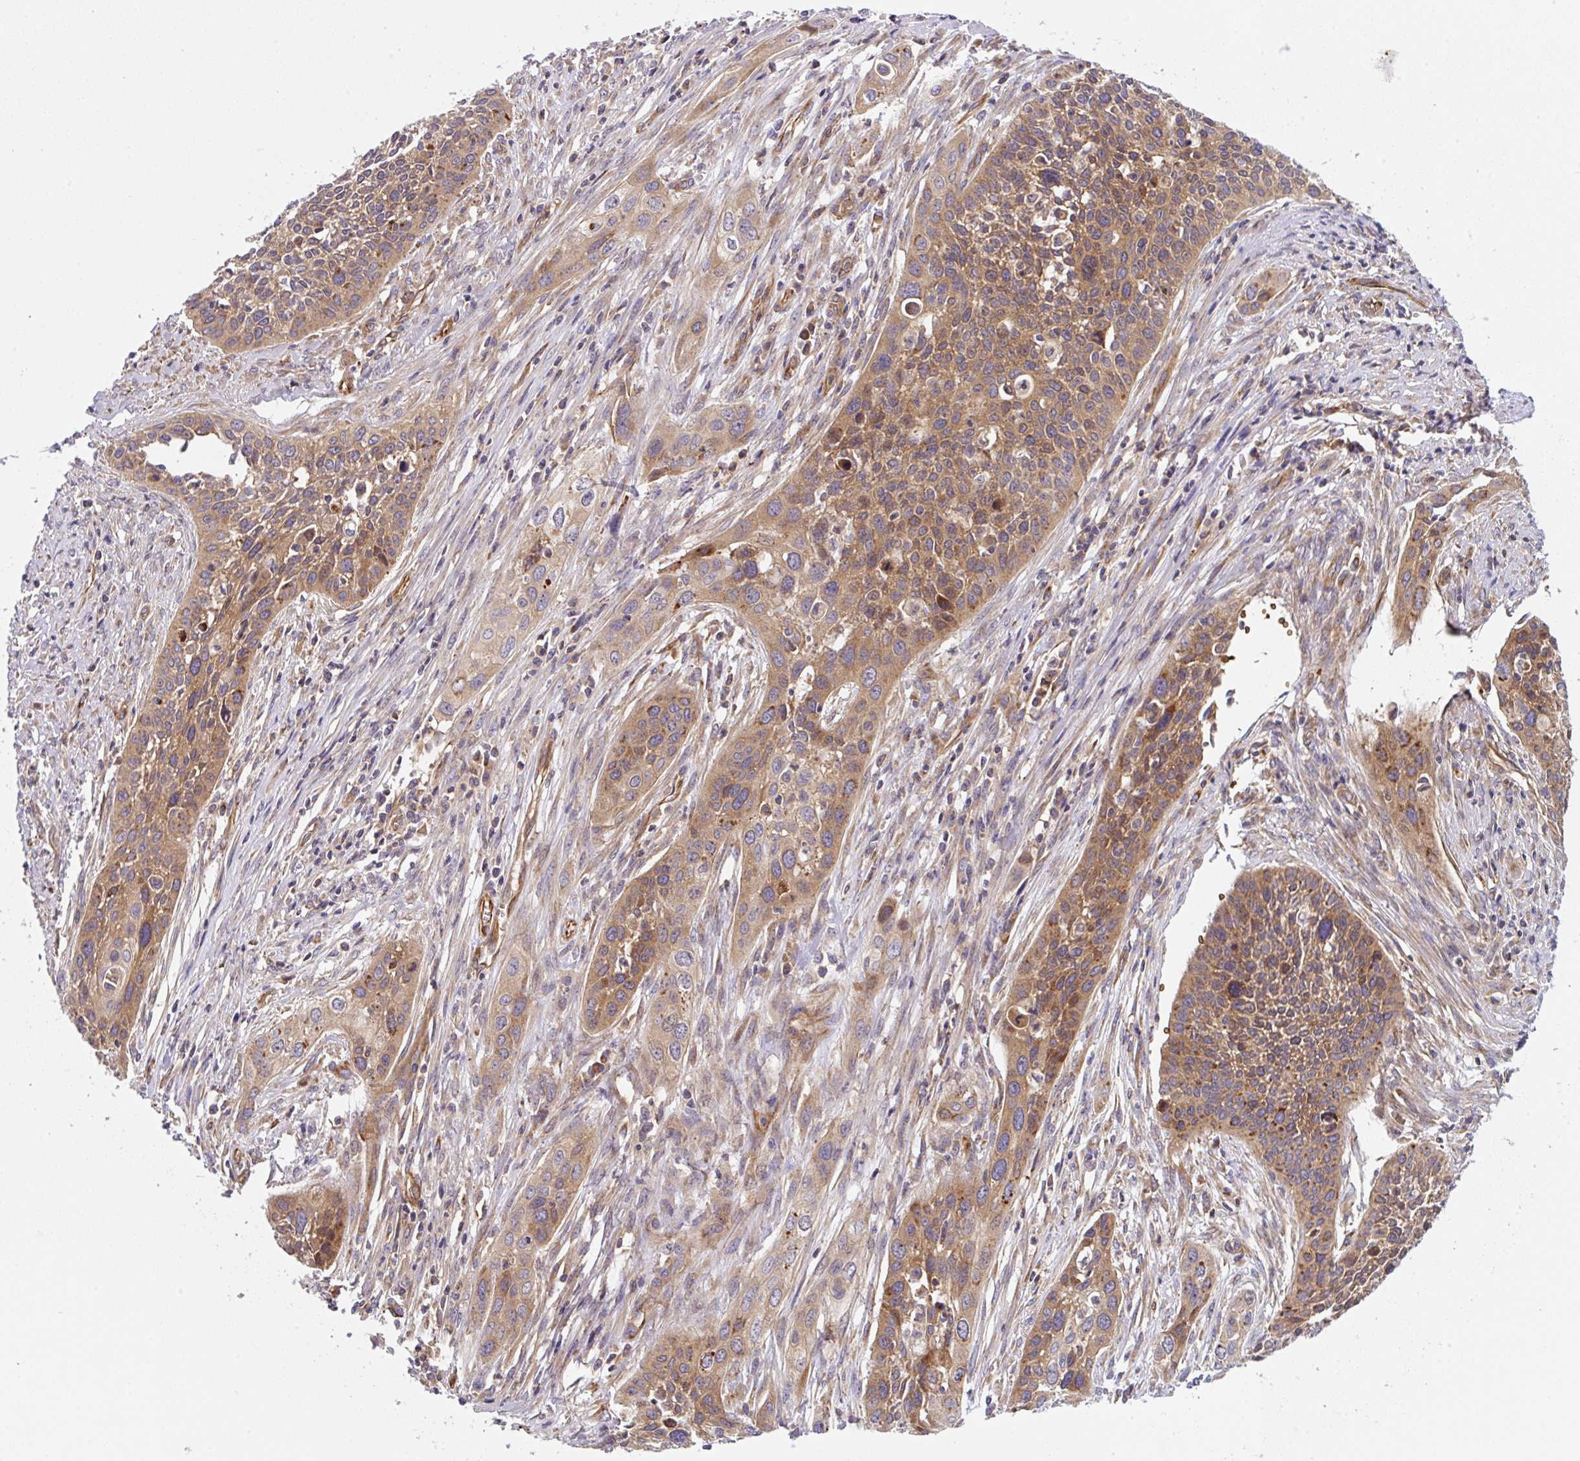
{"staining": {"intensity": "moderate", "quantity": ">75%", "location": "cytoplasmic/membranous"}, "tissue": "cervical cancer", "cell_type": "Tumor cells", "image_type": "cancer", "snomed": [{"axis": "morphology", "description": "Squamous cell carcinoma, NOS"}, {"axis": "topography", "description": "Cervix"}], "caption": "Squamous cell carcinoma (cervical) was stained to show a protein in brown. There is medium levels of moderate cytoplasmic/membranous expression in about >75% of tumor cells.", "gene": "APOBEC3D", "patient": {"sex": "female", "age": 34}}